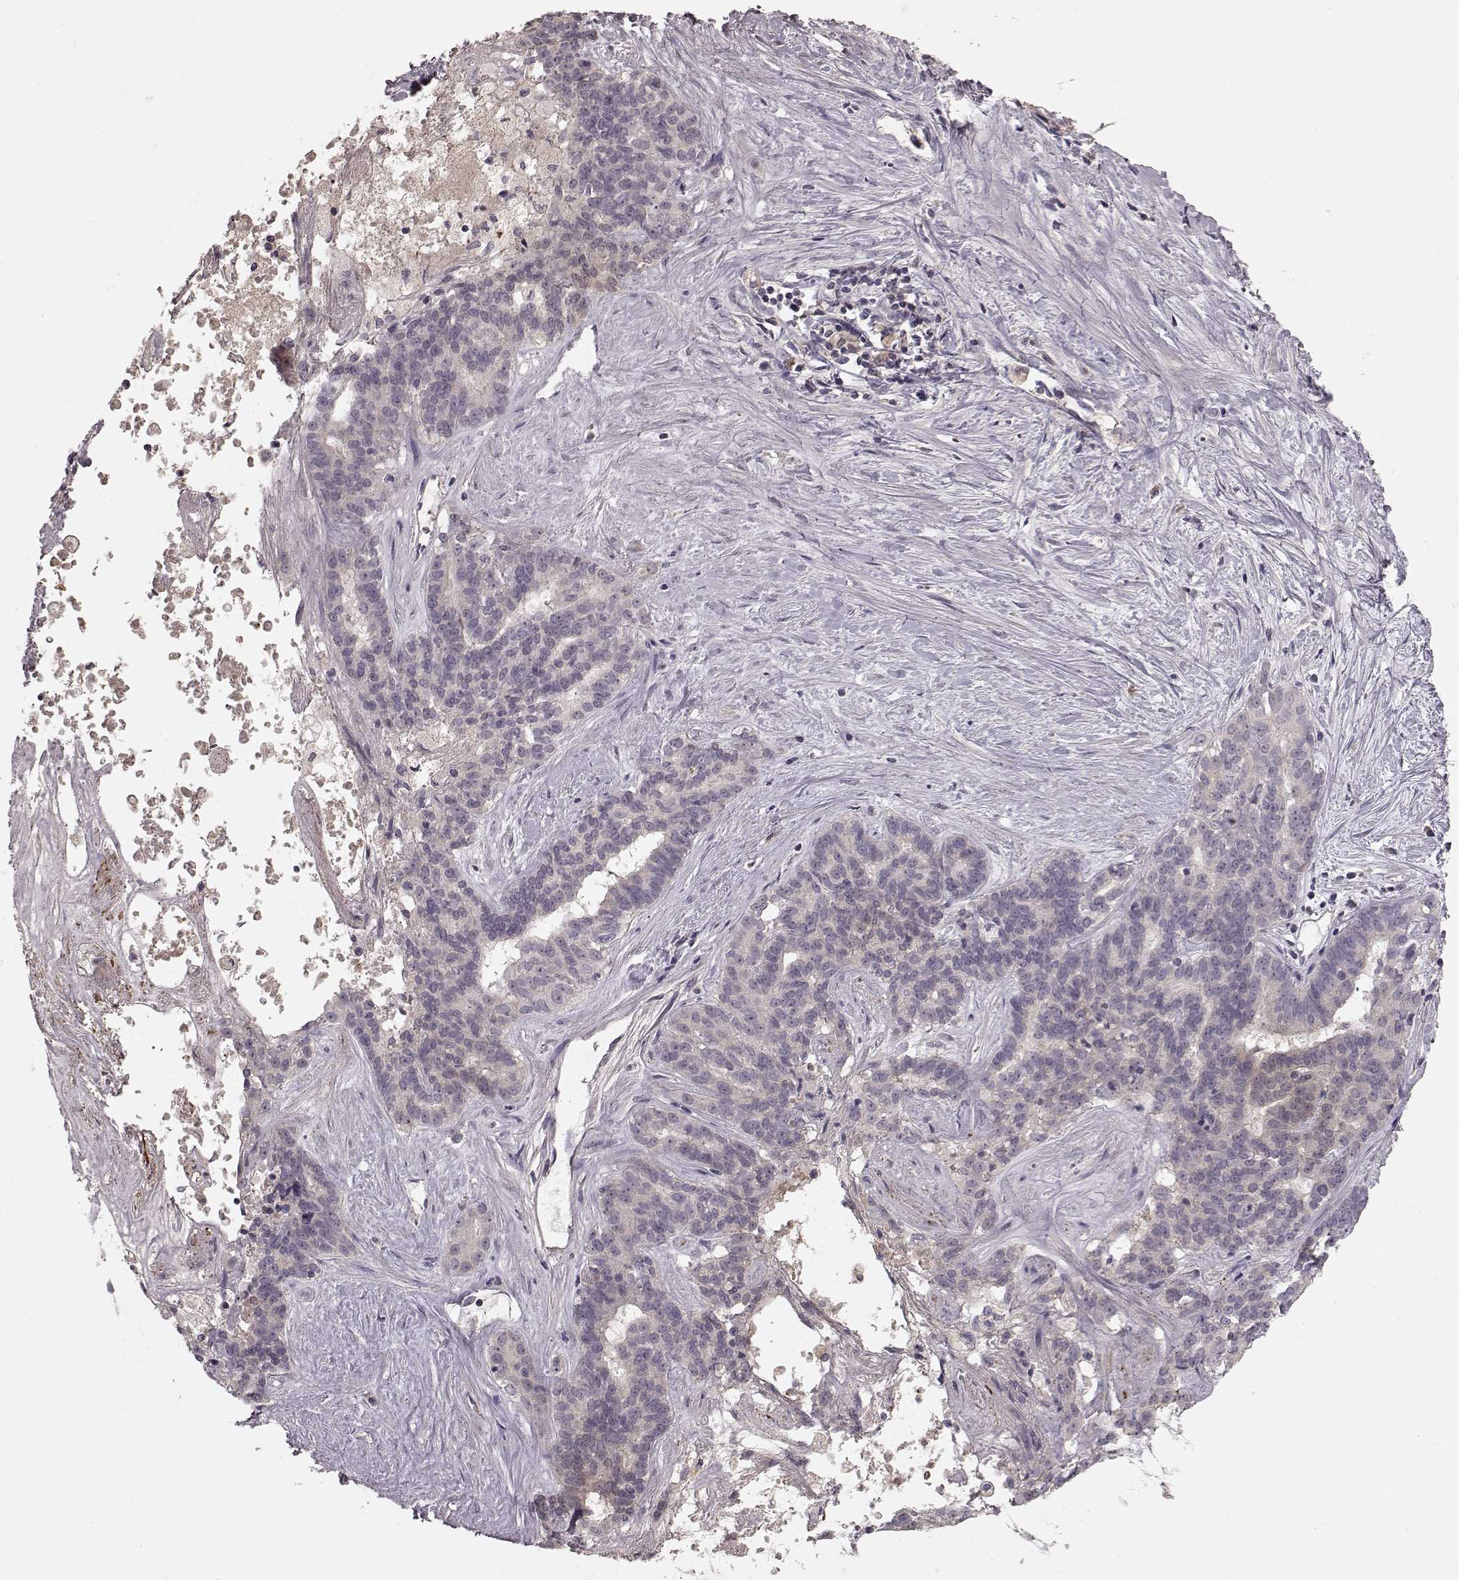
{"staining": {"intensity": "negative", "quantity": "none", "location": "none"}, "tissue": "liver cancer", "cell_type": "Tumor cells", "image_type": "cancer", "snomed": [{"axis": "morphology", "description": "Cholangiocarcinoma"}, {"axis": "topography", "description": "Liver"}], "caption": "Liver cholangiocarcinoma stained for a protein using IHC displays no positivity tumor cells.", "gene": "SLC22A18", "patient": {"sex": "female", "age": 47}}